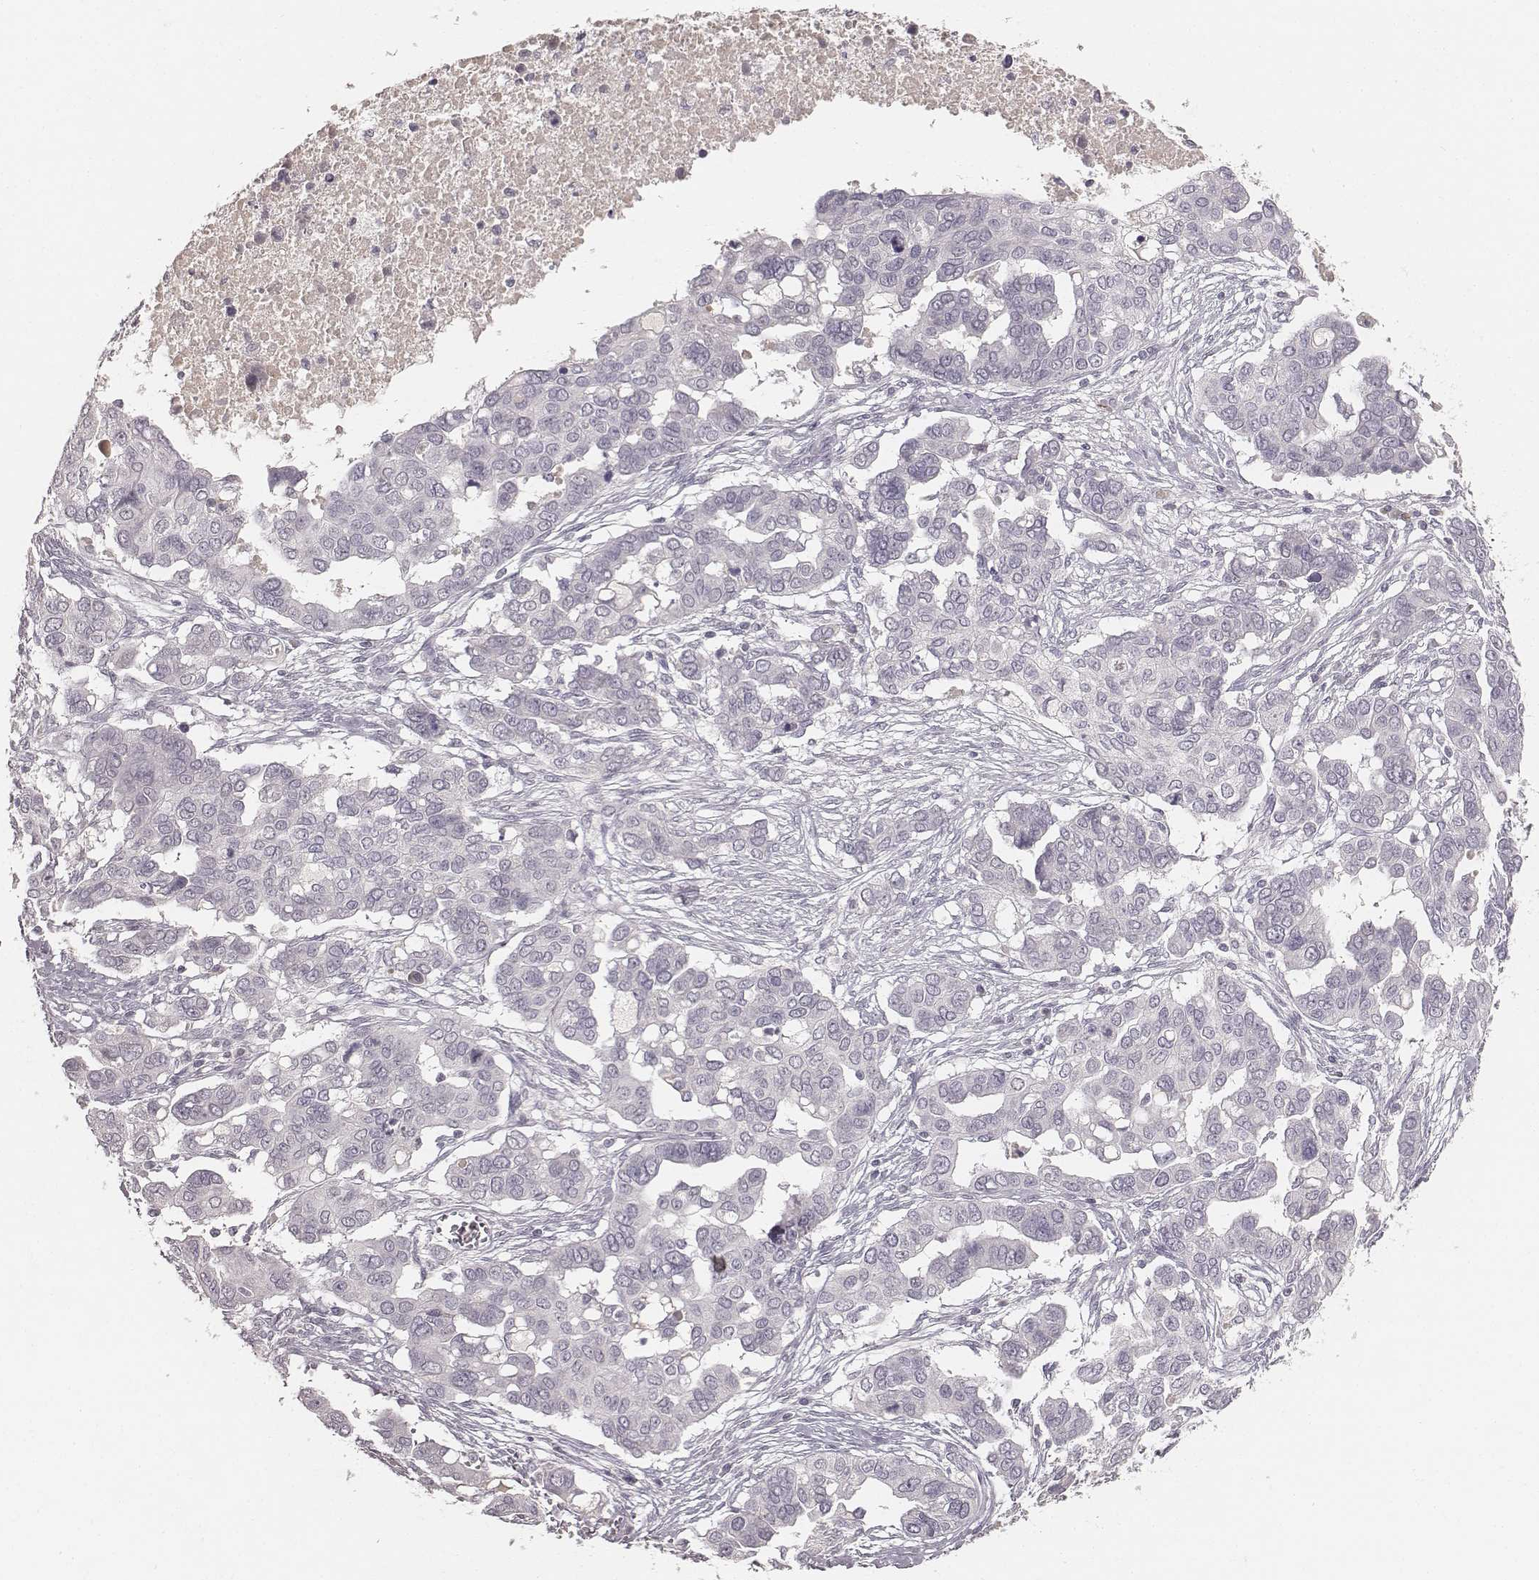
{"staining": {"intensity": "negative", "quantity": "none", "location": "none"}, "tissue": "ovarian cancer", "cell_type": "Tumor cells", "image_type": "cancer", "snomed": [{"axis": "morphology", "description": "Carcinoma, endometroid"}, {"axis": "topography", "description": "Ovary"}], "caption": "DAB (3,3'-diaminobenzidine) immunohistochemical staining of human ovarian cancer (endometroid carcinoma) shows no significant expression in tumor cells.", "gene": "LY6K", "patient": {"sex": "female", "age": 78}}